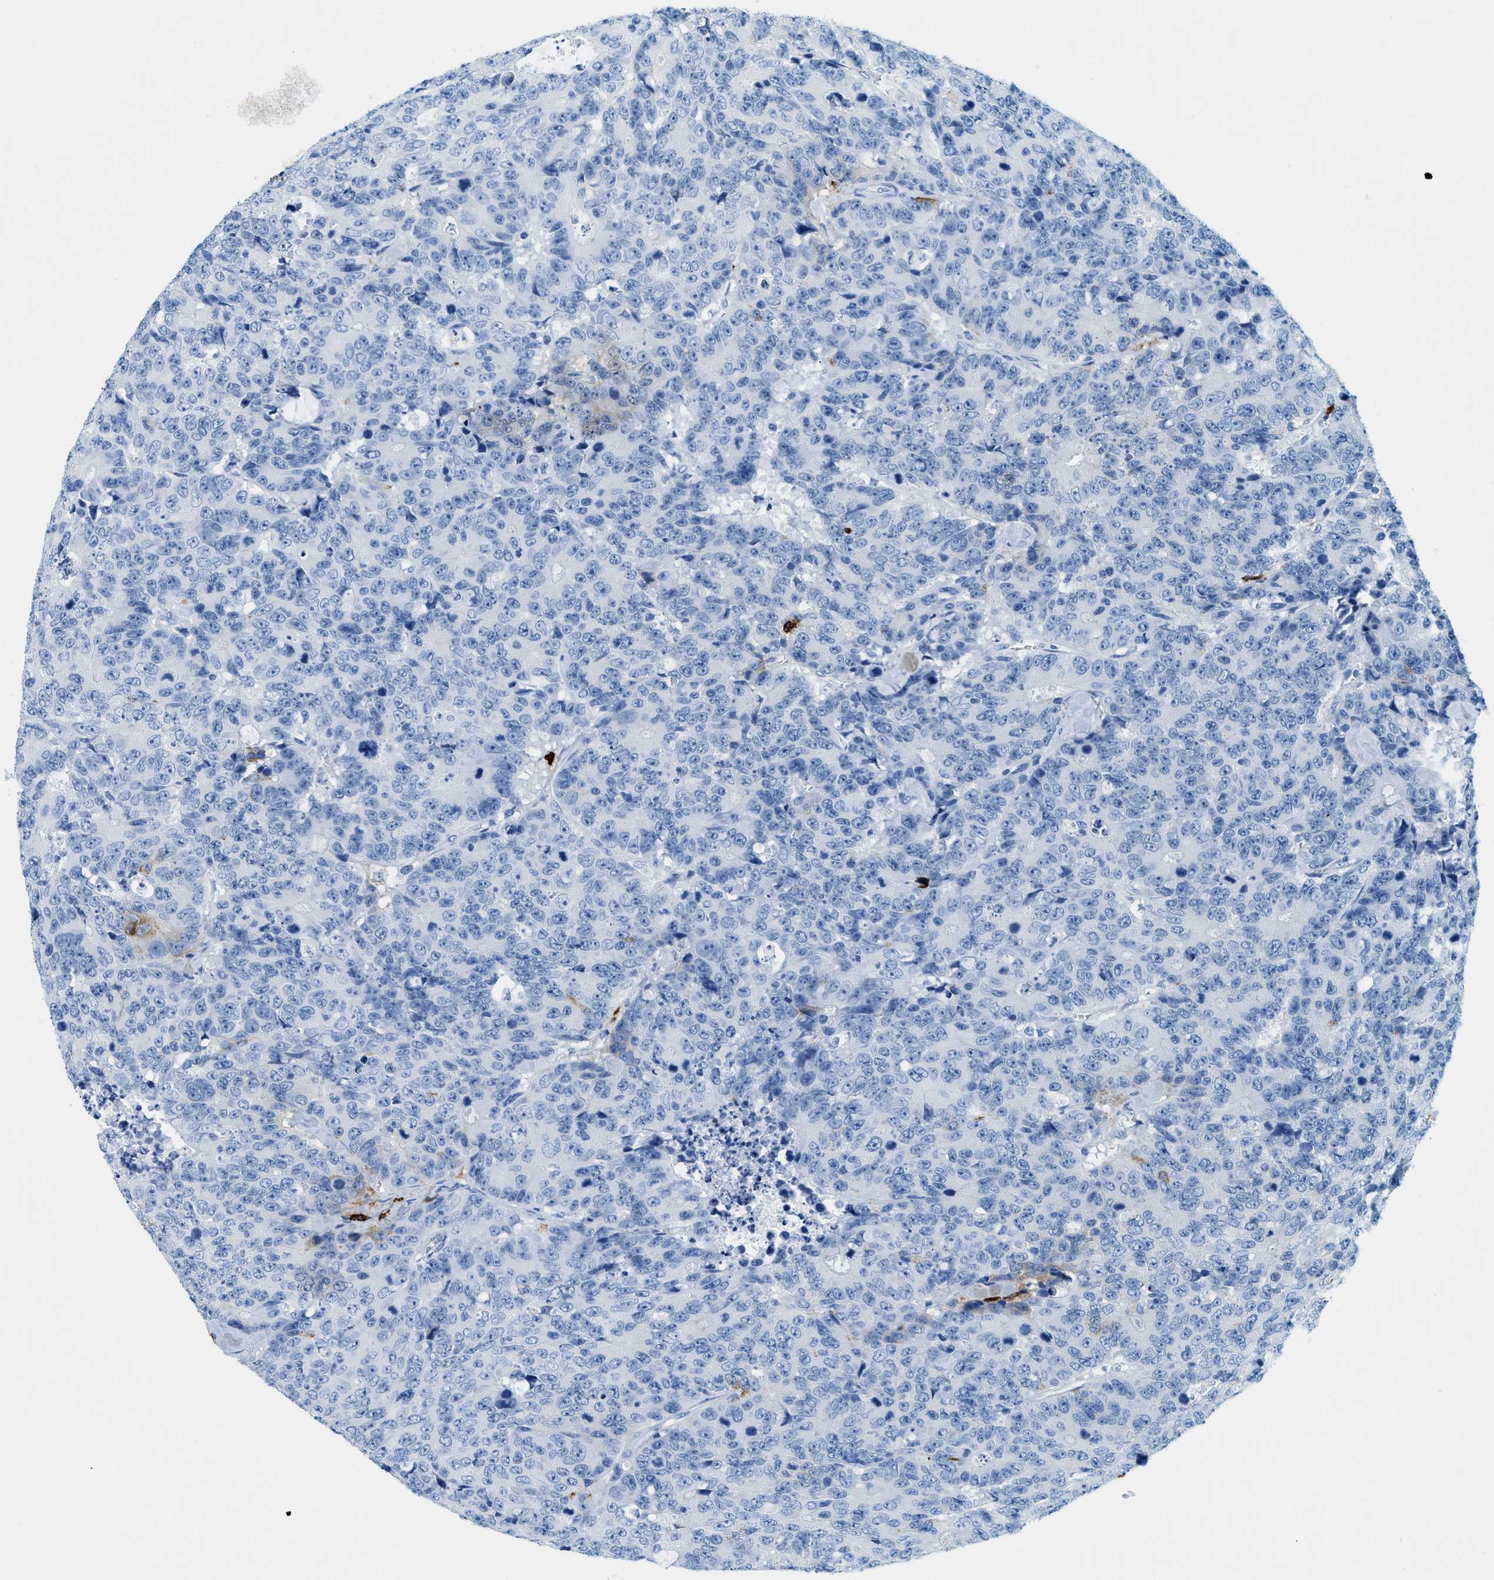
{"staining": {"intensity": "negative", "quantity": "none", "location": "none"}, "tissue": "colorectal cancer", "cell_type": "Tumor cells", "image_type": "cancer", "snomed": [{"axis": "morphology", "description": "Adenocarcinoma, NOS"}, {"axis": "topography", "description": "Colon"}], "caption": "Immunohistochemistry image of neoplastic tissue: human colorectal cancer stained with DAB (3,3'-diaminobenzidine) shows no significant protein expression in tumor cells.", "gene": "TPSAB1", "patient": {"sex": "female", "age": 86}}